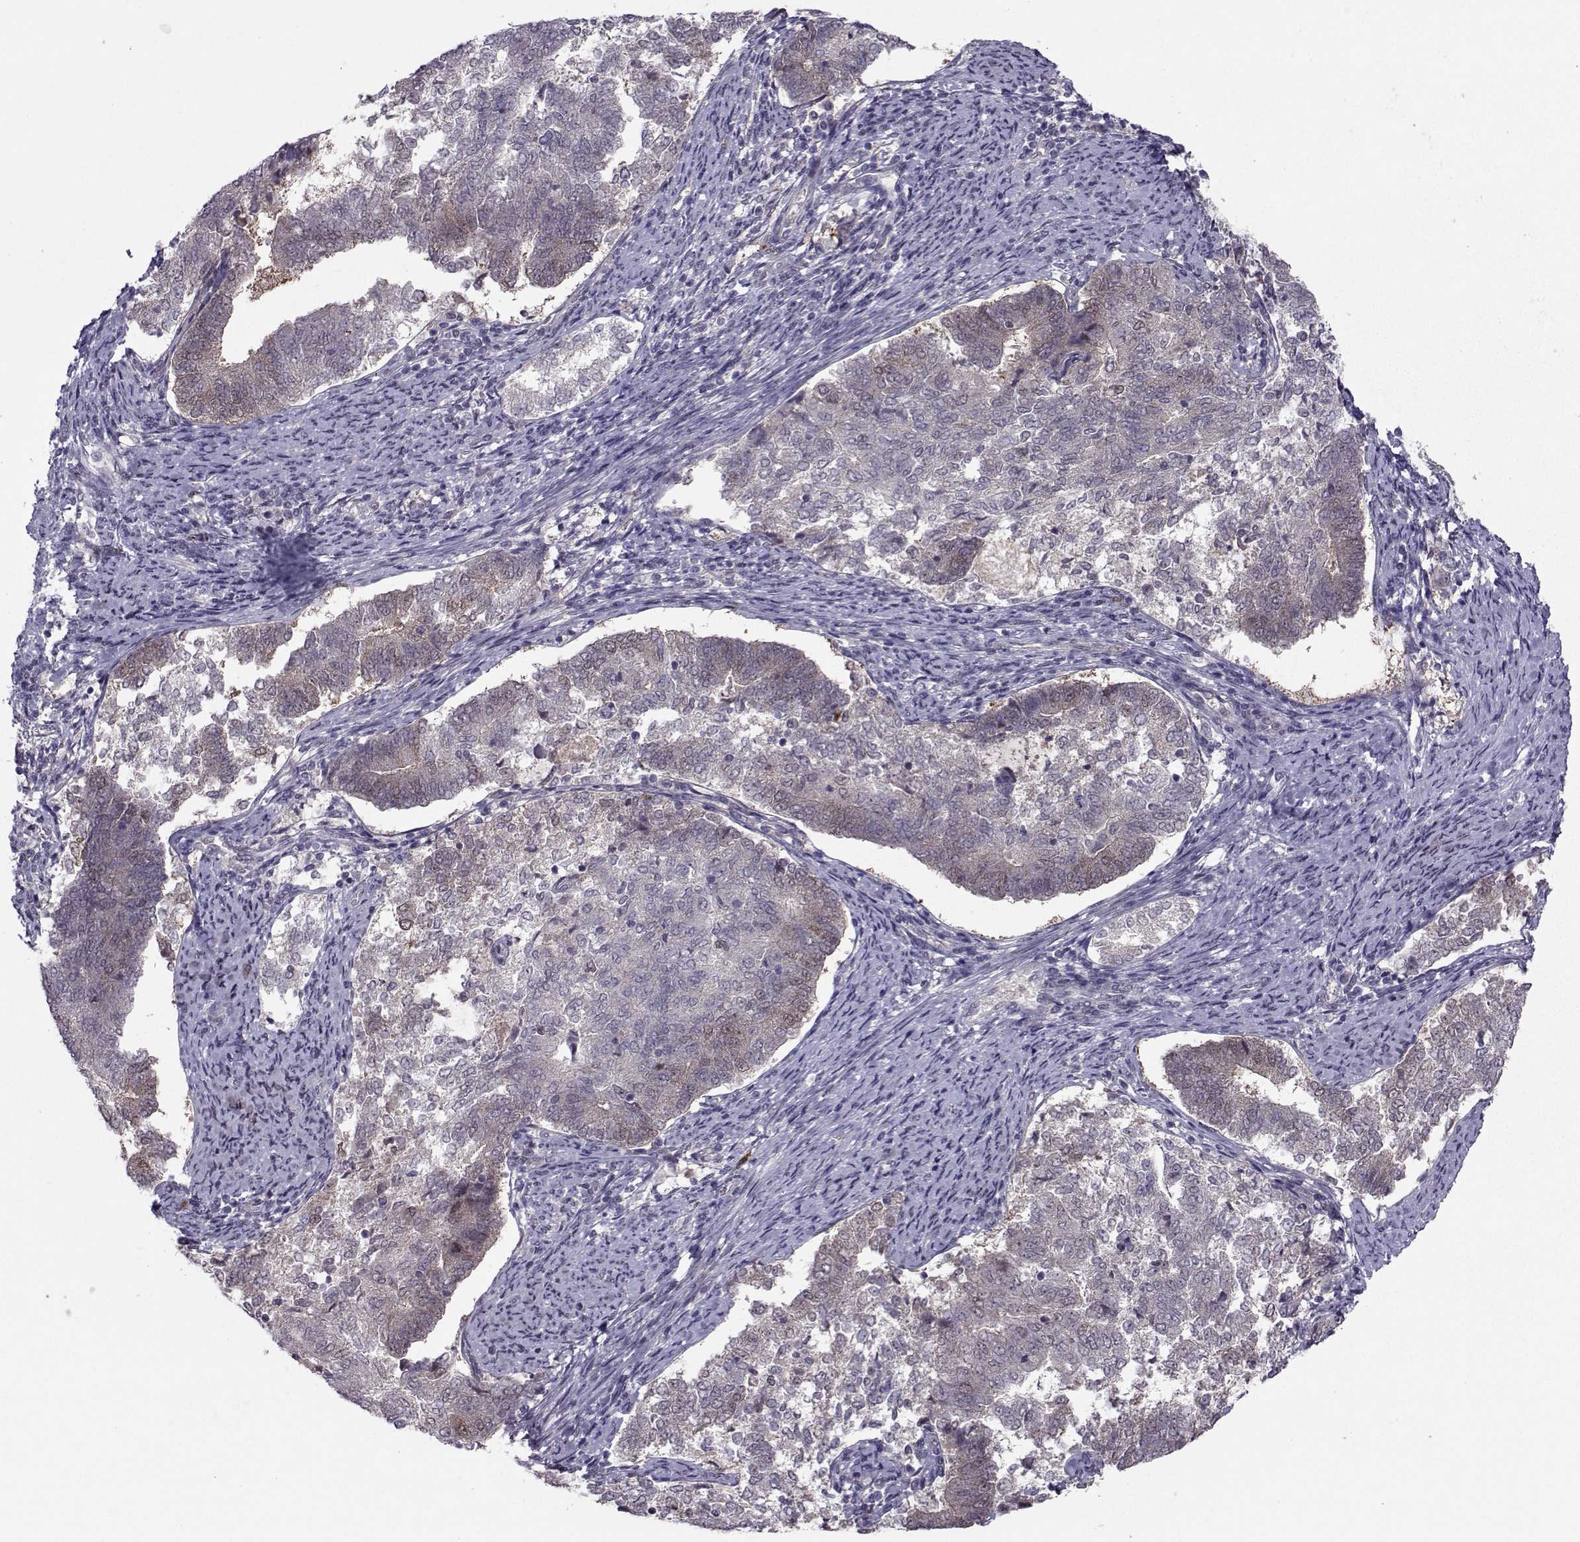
{"staining": {"intensity": "weak", "quantity": "<25%", "location": "cytoplasmic/membranous,nuclear"}, "tissue": "endometrial cancer", "cell_type": "Tumor cells", "image_type": "cancer", "snomed": [{"axis": "morphology", "description": "Adenocarcinoma, NOS"}, {"axis": "topography", "description": "Endometrium"}], "caption": "Image shows no significant protein positivity in tumor cells of endometrial adenocarcinoma.", "gene": "CDK4", "patient": {"sex": "female", "age": 65}}